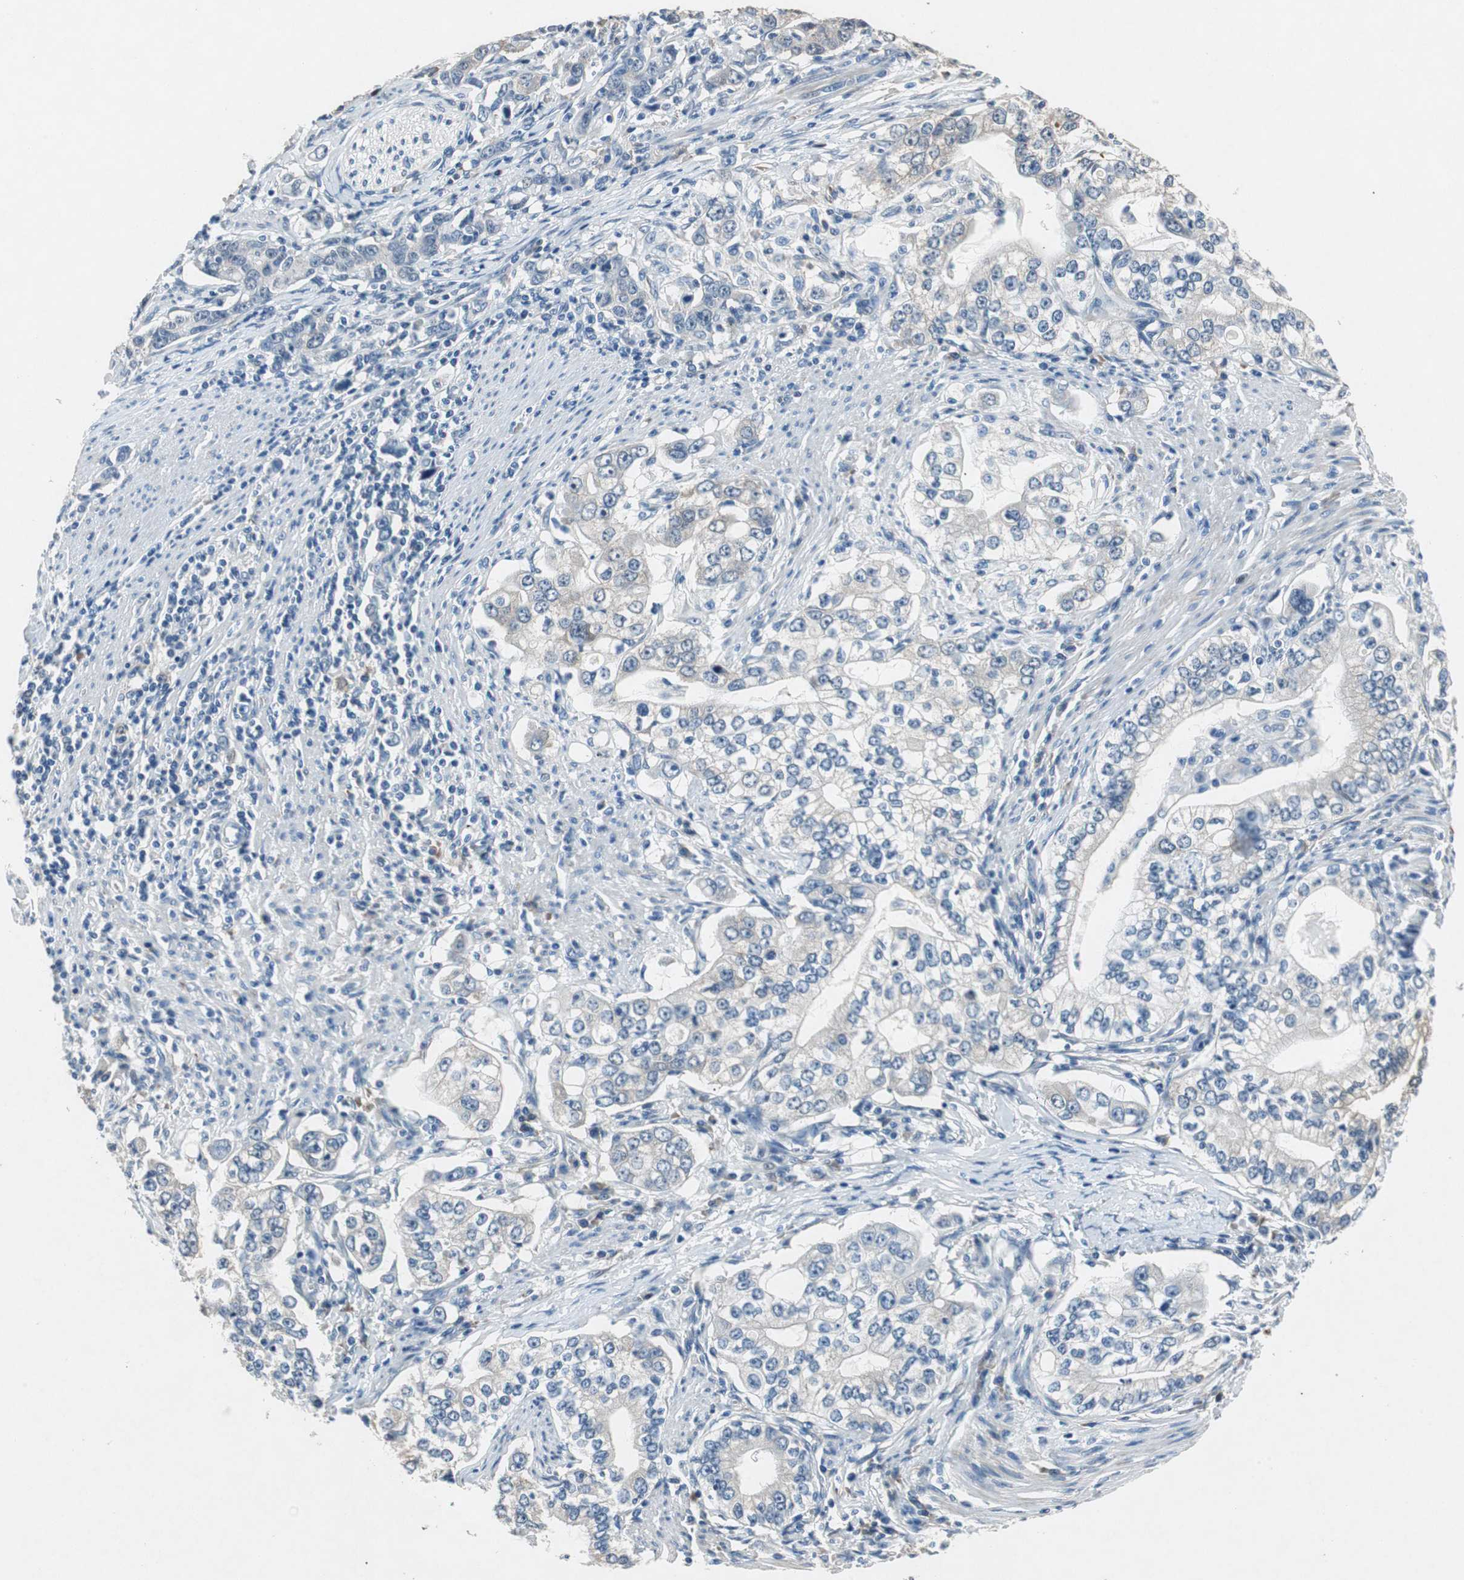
{"staining": {"intensity": "weak", "quantity": "<25%", "location": "cytoplasmic/membranous"}, "tissue": "stomach cancer", "cell_type": "Tumor cells", "image_type": "cancer", "snomed": [{"axis": "morphology", "description": "Adenocarcinoma, NOS"}, {"axis": "topography", "description": "Stomach, lower"}], "caption": "Tumor cells show no significant protein staining in stomach cancer (adenocarcinoma).", "gene": "RPL35", "patient": {"sex": "female", "age": 72}}